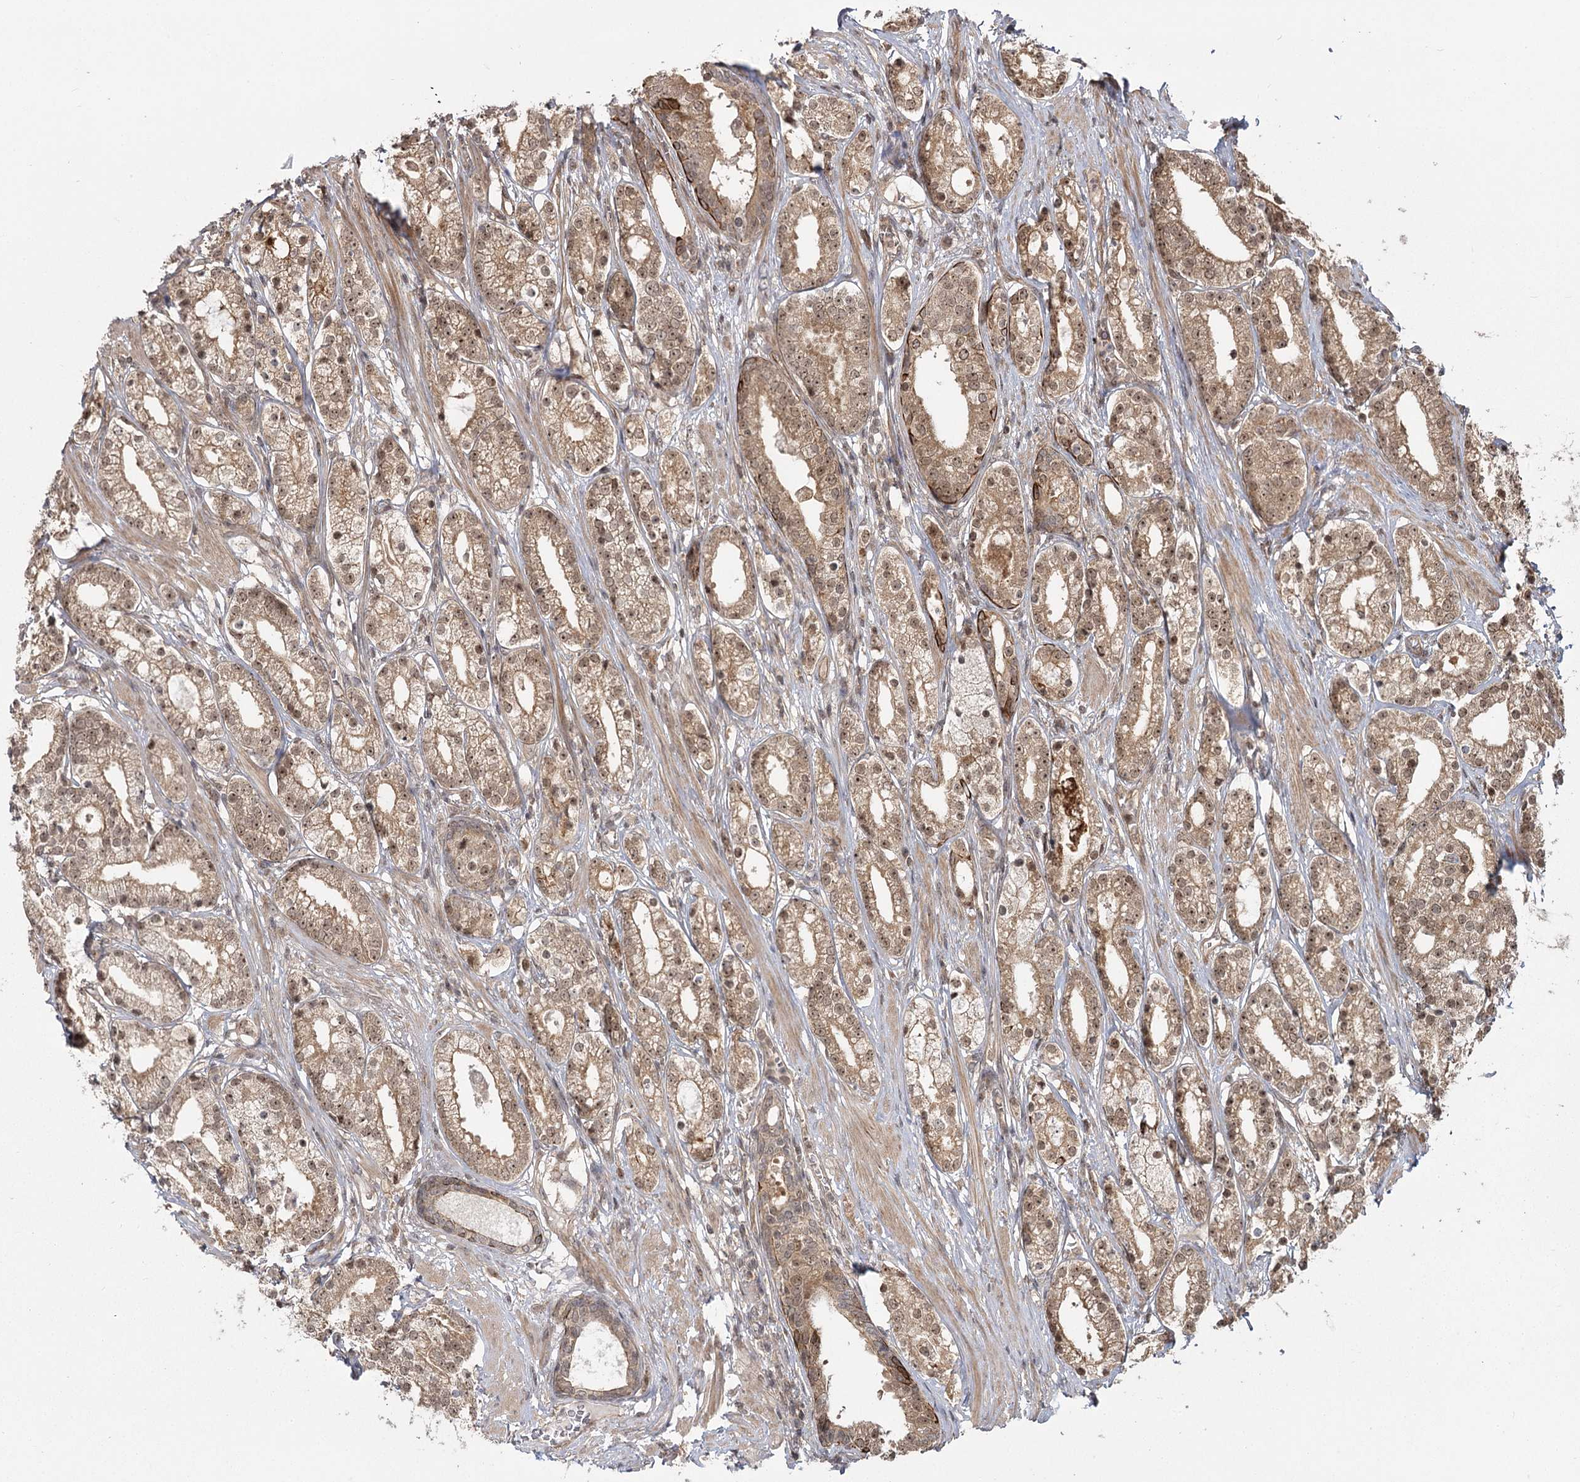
{"staining": {"intensity": "moderate", "quantity": ">75%", "location": "cytoplasmic/membranous,nuclear"}, "tissue": "prostate cancer", "cell_type": "Tumor cells", "image_type": "cancer", "snomed": [{"axis": "morphology", "description": "Adenocarcinoma, High grade"}, {"axis": "topography", "description": "Prostate"}], "caption": "Tumor cells show medium levels of moderate cytoplasmic/membranous and nuclear staining in about >75% of cells in adenocarcinoma (high-grade) (prostate).", "gene": "R3HDM2", "patient": {"sex": "male", "age": 69}}